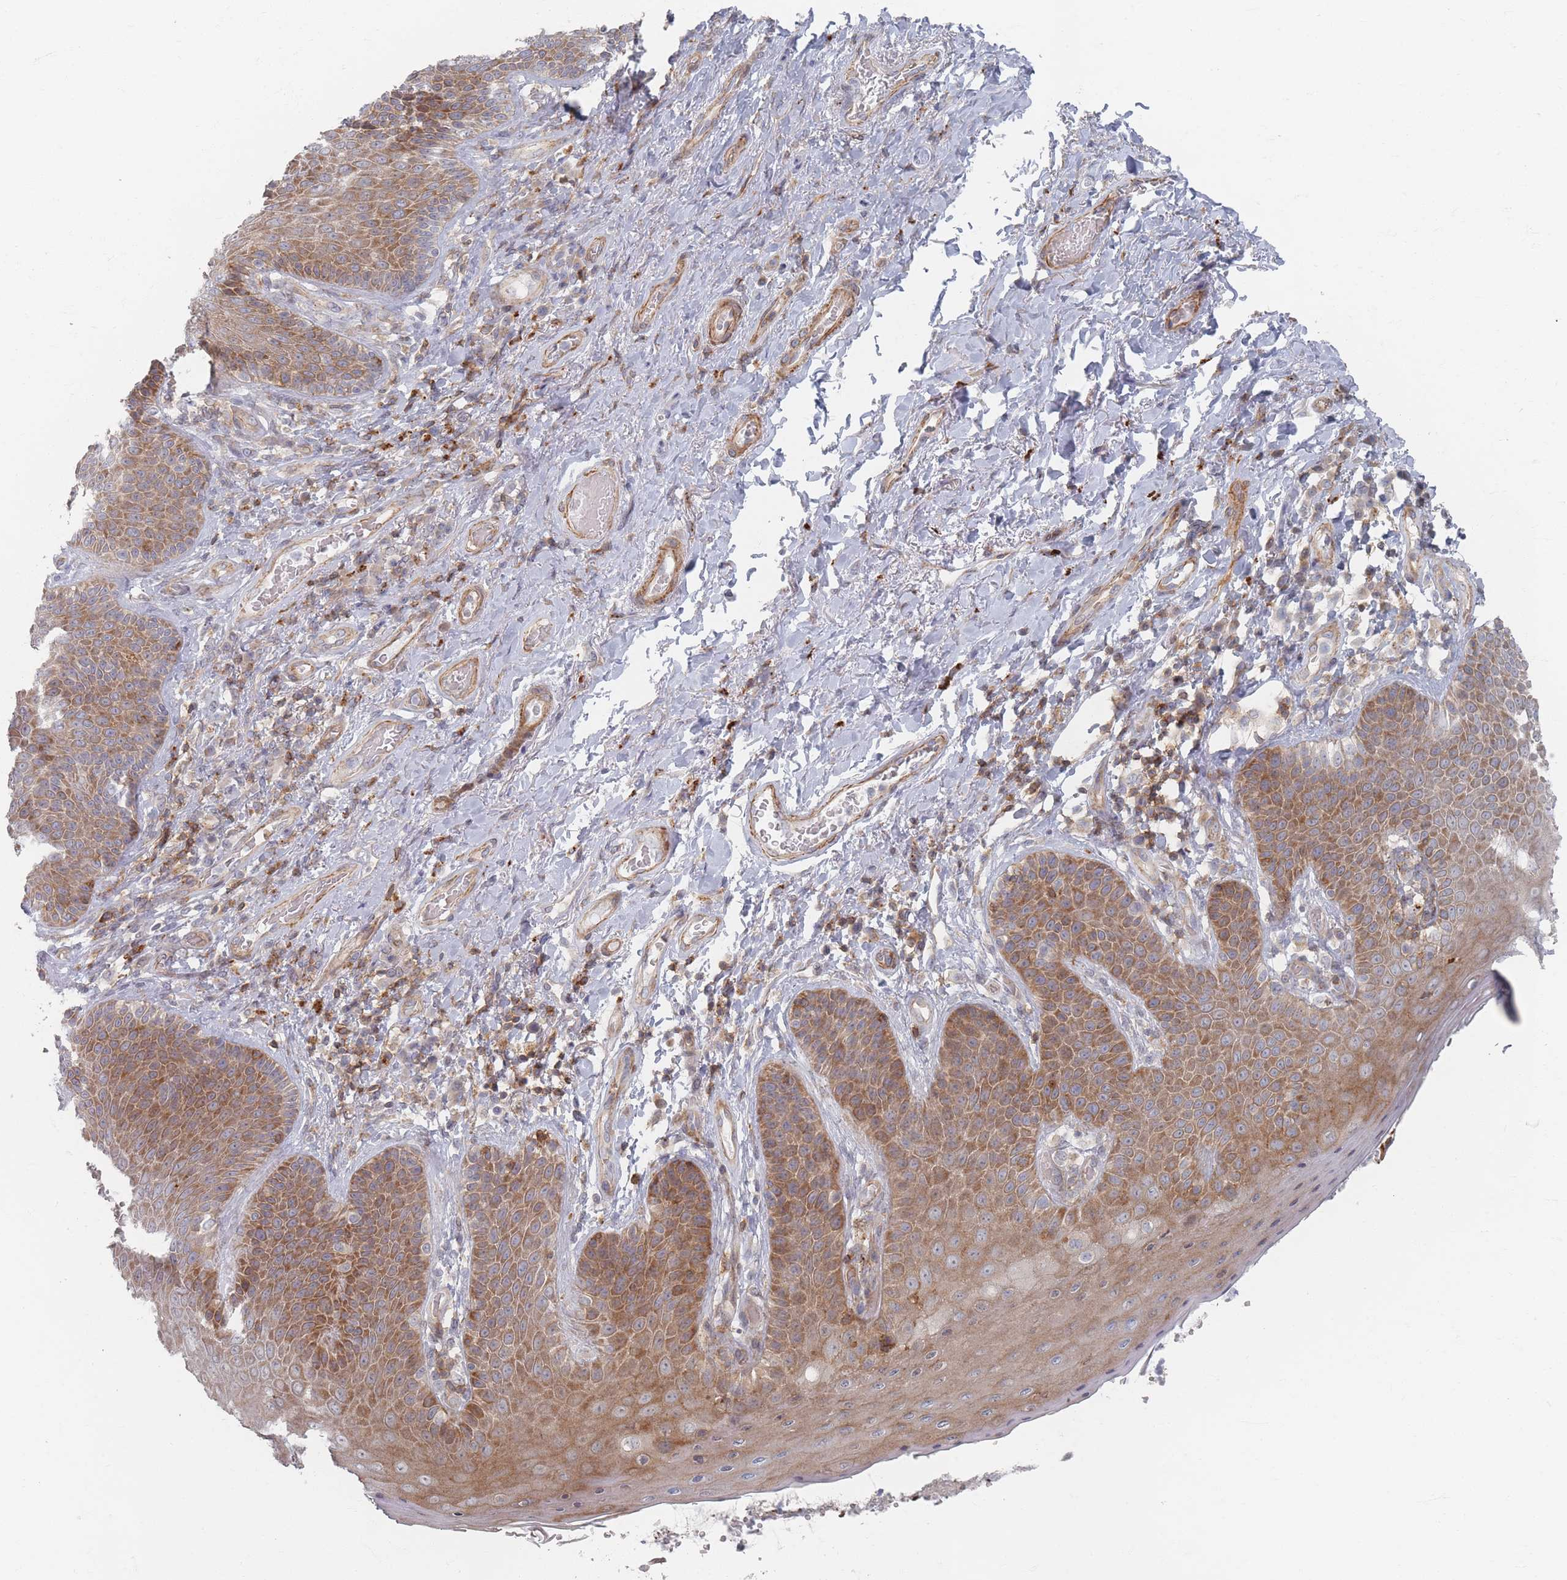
{"staining": {"intensity": "moderate", "quantity": ">75%", "location": "cytoplasmic/membranous"}, "tissue": "skin", "cell_type": "Epidermal cells", "image_type": "normal", "snomed": [{"axis": "morphology", "description": "Normal tissue, NOS"}, {"axis": "topography", "description": "Anal"}], "caption": "Immunohistochemistry (IHC) image of benign skin: human skin stained using immunohistochemistry reveals medium levels of moderate protein expression localized specifically in the cytoplasmic/membranous of epidermal cells, appearing as a cytoplasmic/membranous brown color.", "gene": "ZKSCAN7", "patient": {"sex": "female", "age": 89}}